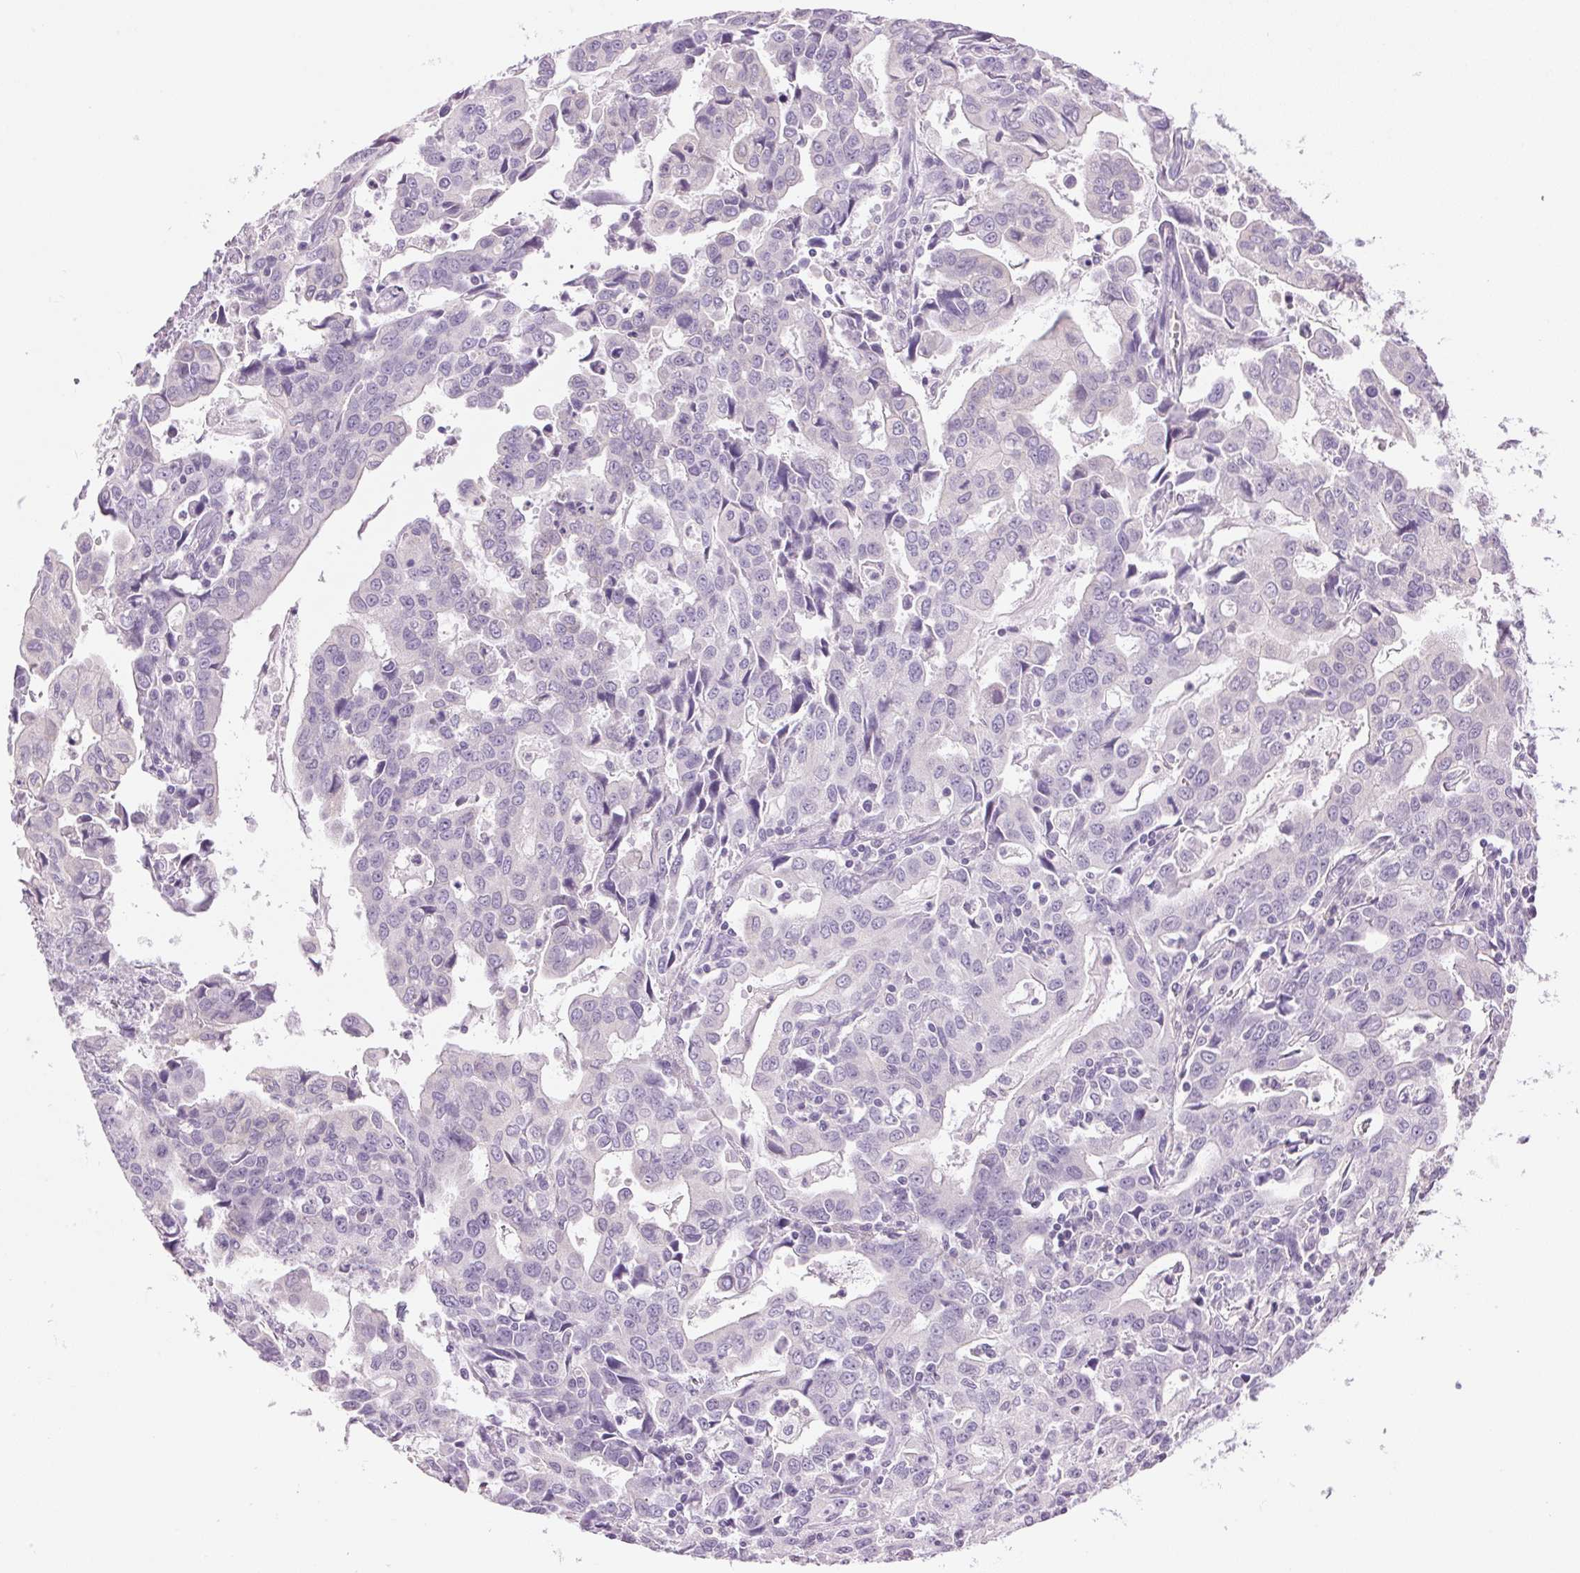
{"staining": {"intensity": "negative", "quantity": "none", "location": "none"}, "tissue": "stomach cancer", "cell_type": "Tumor cells", "image_type": "cancer", "snomed": [{"axis": "morphology", "description": "Adenocarcinoma, NOS"}, {"axis": "topography", "description": "Stomach, upper"}], "caption": "Immunohistochemistry image of neoplastic tissue: human stomach cancer (adenocarcinoma) stained with DAB displays no significant protein staining in tumor cells.", "gene": "HSD17B2", "patient": {"sex": "male", "age": 85}}